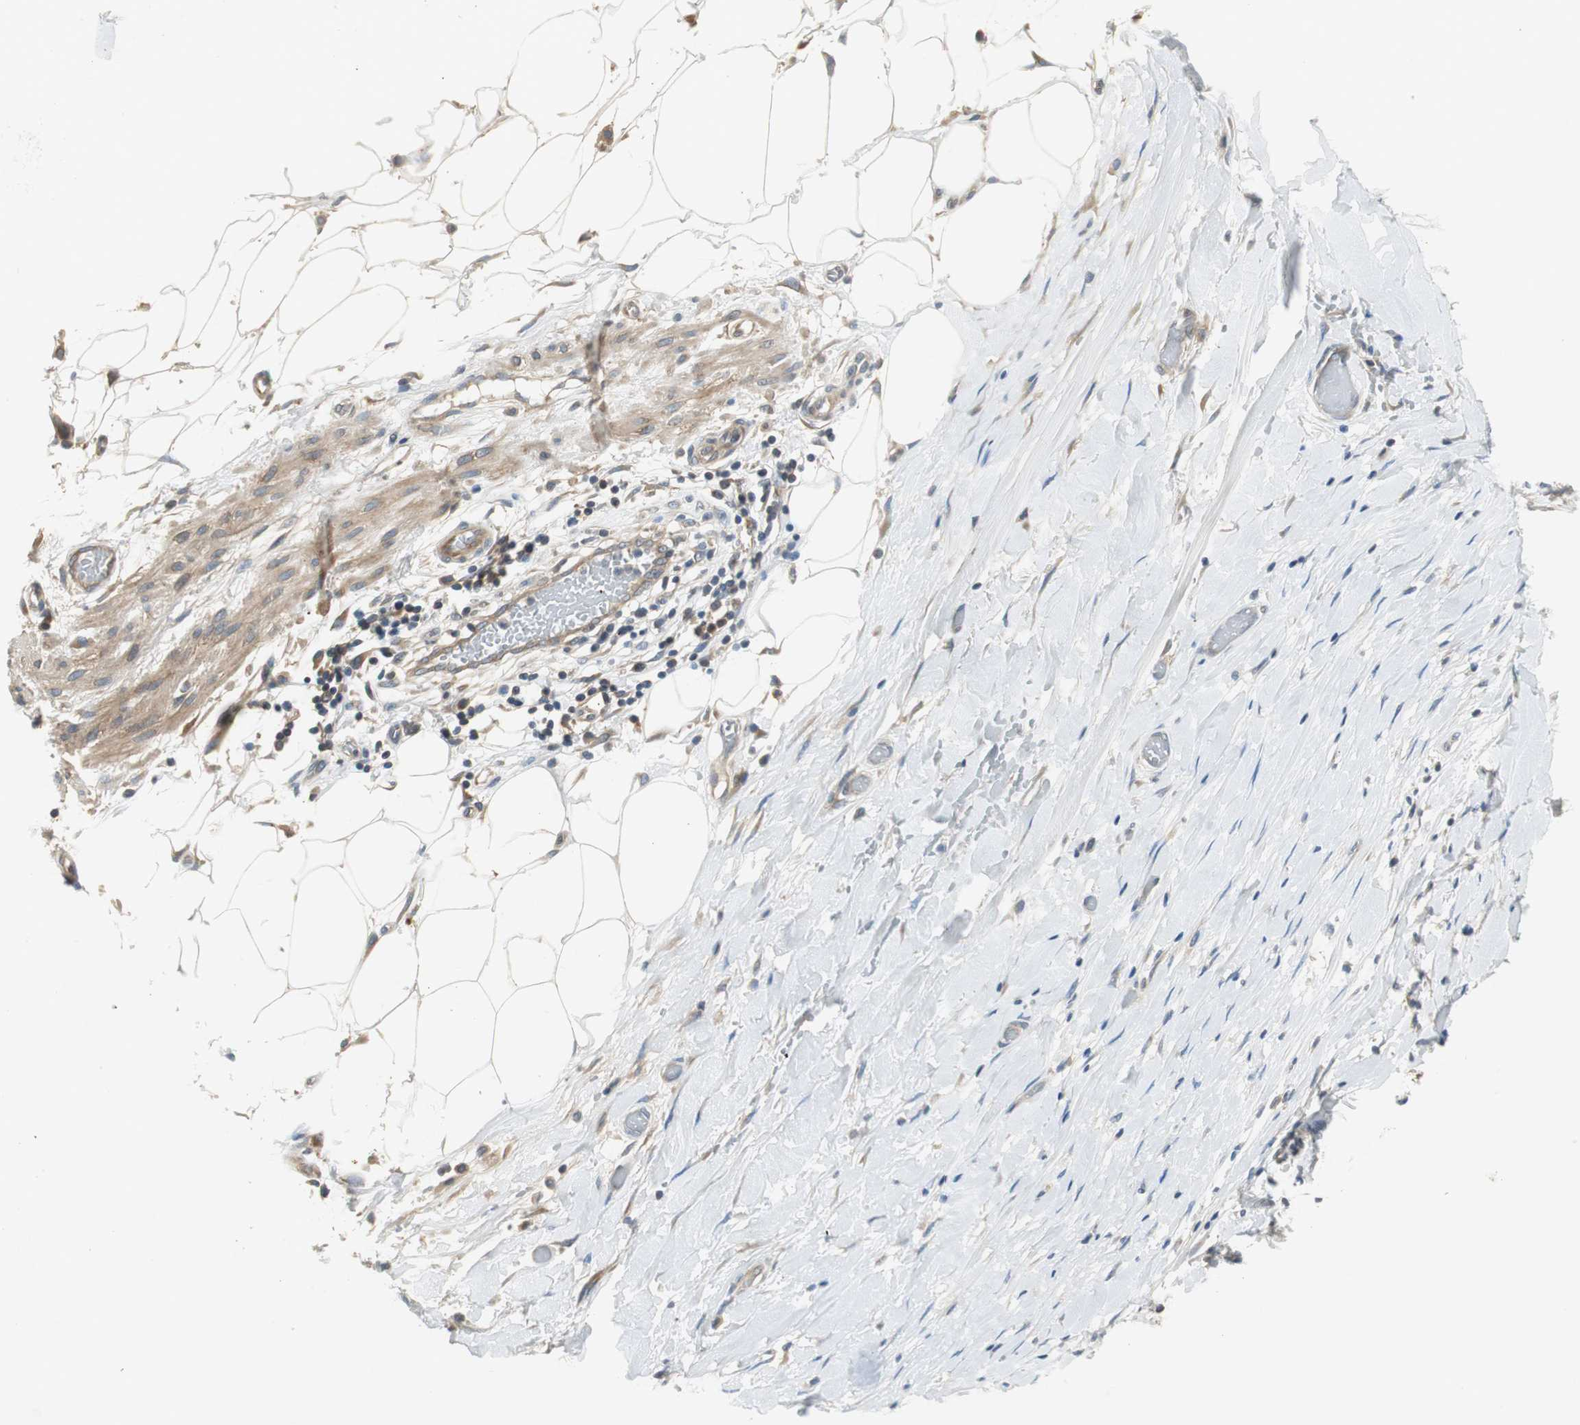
{"staining": {"intensity": "weak", "quantity": ">75%", "location": "cytoplasmic/membranous"}, "tissue": "head and neck cancer", "cell_type": "Tumor cells", "image_type": "cancer", "snomed": [{"axis": "morphology", "description": "Neoplasm, malignant, NOS"}, {"axis": "topography", "description": "Salivary gland"}, {"axis": "topography", "description": "Head-Neck"}], "caption": "This photomicrograph demonstrates head and neck cancer (malignant neoplasm) stained with IHC to label a protein in brown. The cytoplasmic/membranous of tumor cells show weak positivity for the protein. Nuclei are counter-stained blue.", "gene": "PRKAA1", "patient": {"sex": "male", "age": 43}}